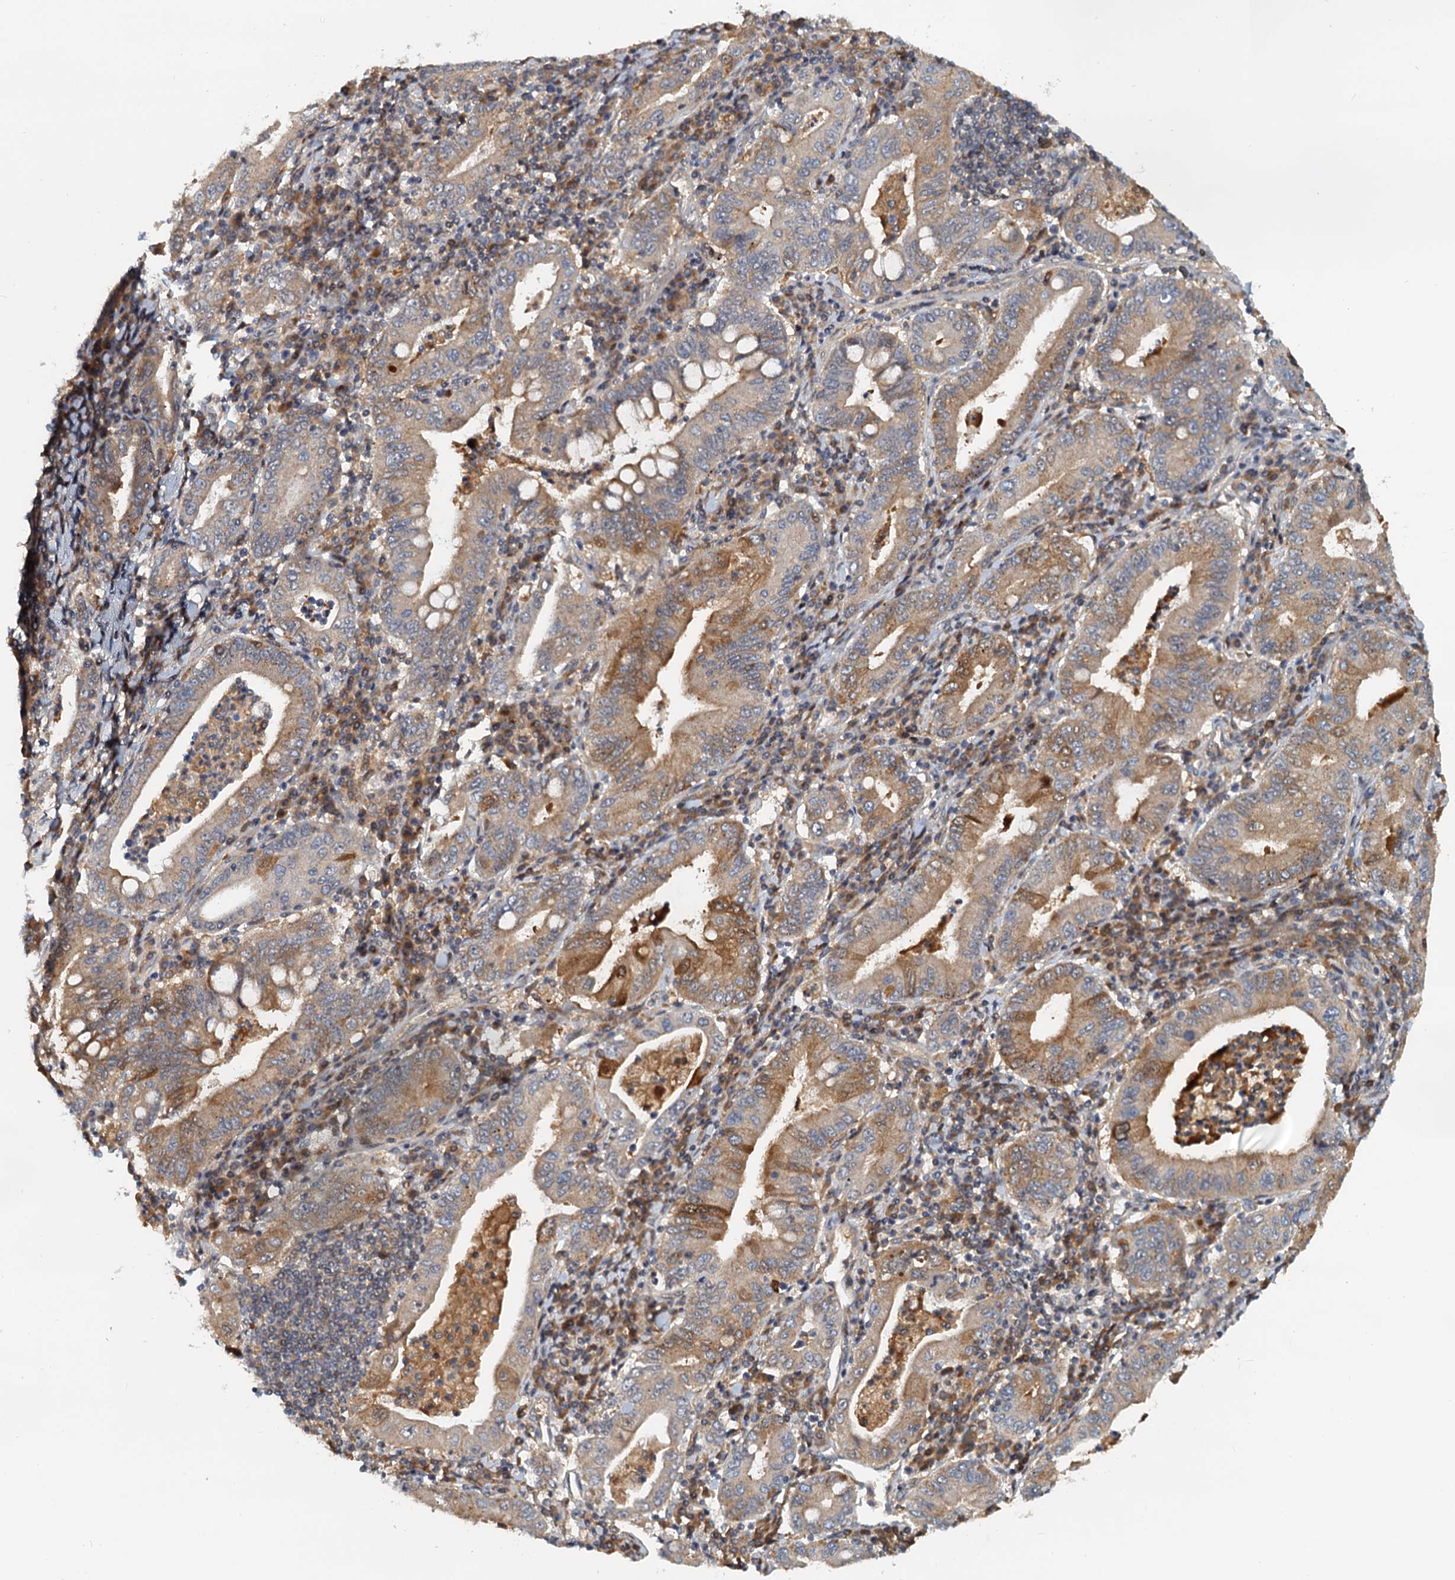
{"staining": {"intensity": "moderate", "quantity": "25%-75%", "location": "cytoplasmic/membranous"}, "tissue": "stomach cancer", "cell_type": "Tumor cells", "image_type": "cancer", "snomed": [{"axis": "morphology", "description": "Normal tissue, NOS"}, {"axis": "morphology", "description": "Adenocarcinoma, NOS"}, {"axis": "topography", "description": "Esophagus"}, {"axis": "topography", "description": "Stomach, upper"}, {"axis": "topography", "description": "Peripheral nerve tissue"}], "caption": "Moderate cytoplasmic/membranous positivity is seen in about 25%-75% of tumor cells in stomach cancer.", "gene": "TOLLIP", "patient": {"sex": "male", "age": 62}}